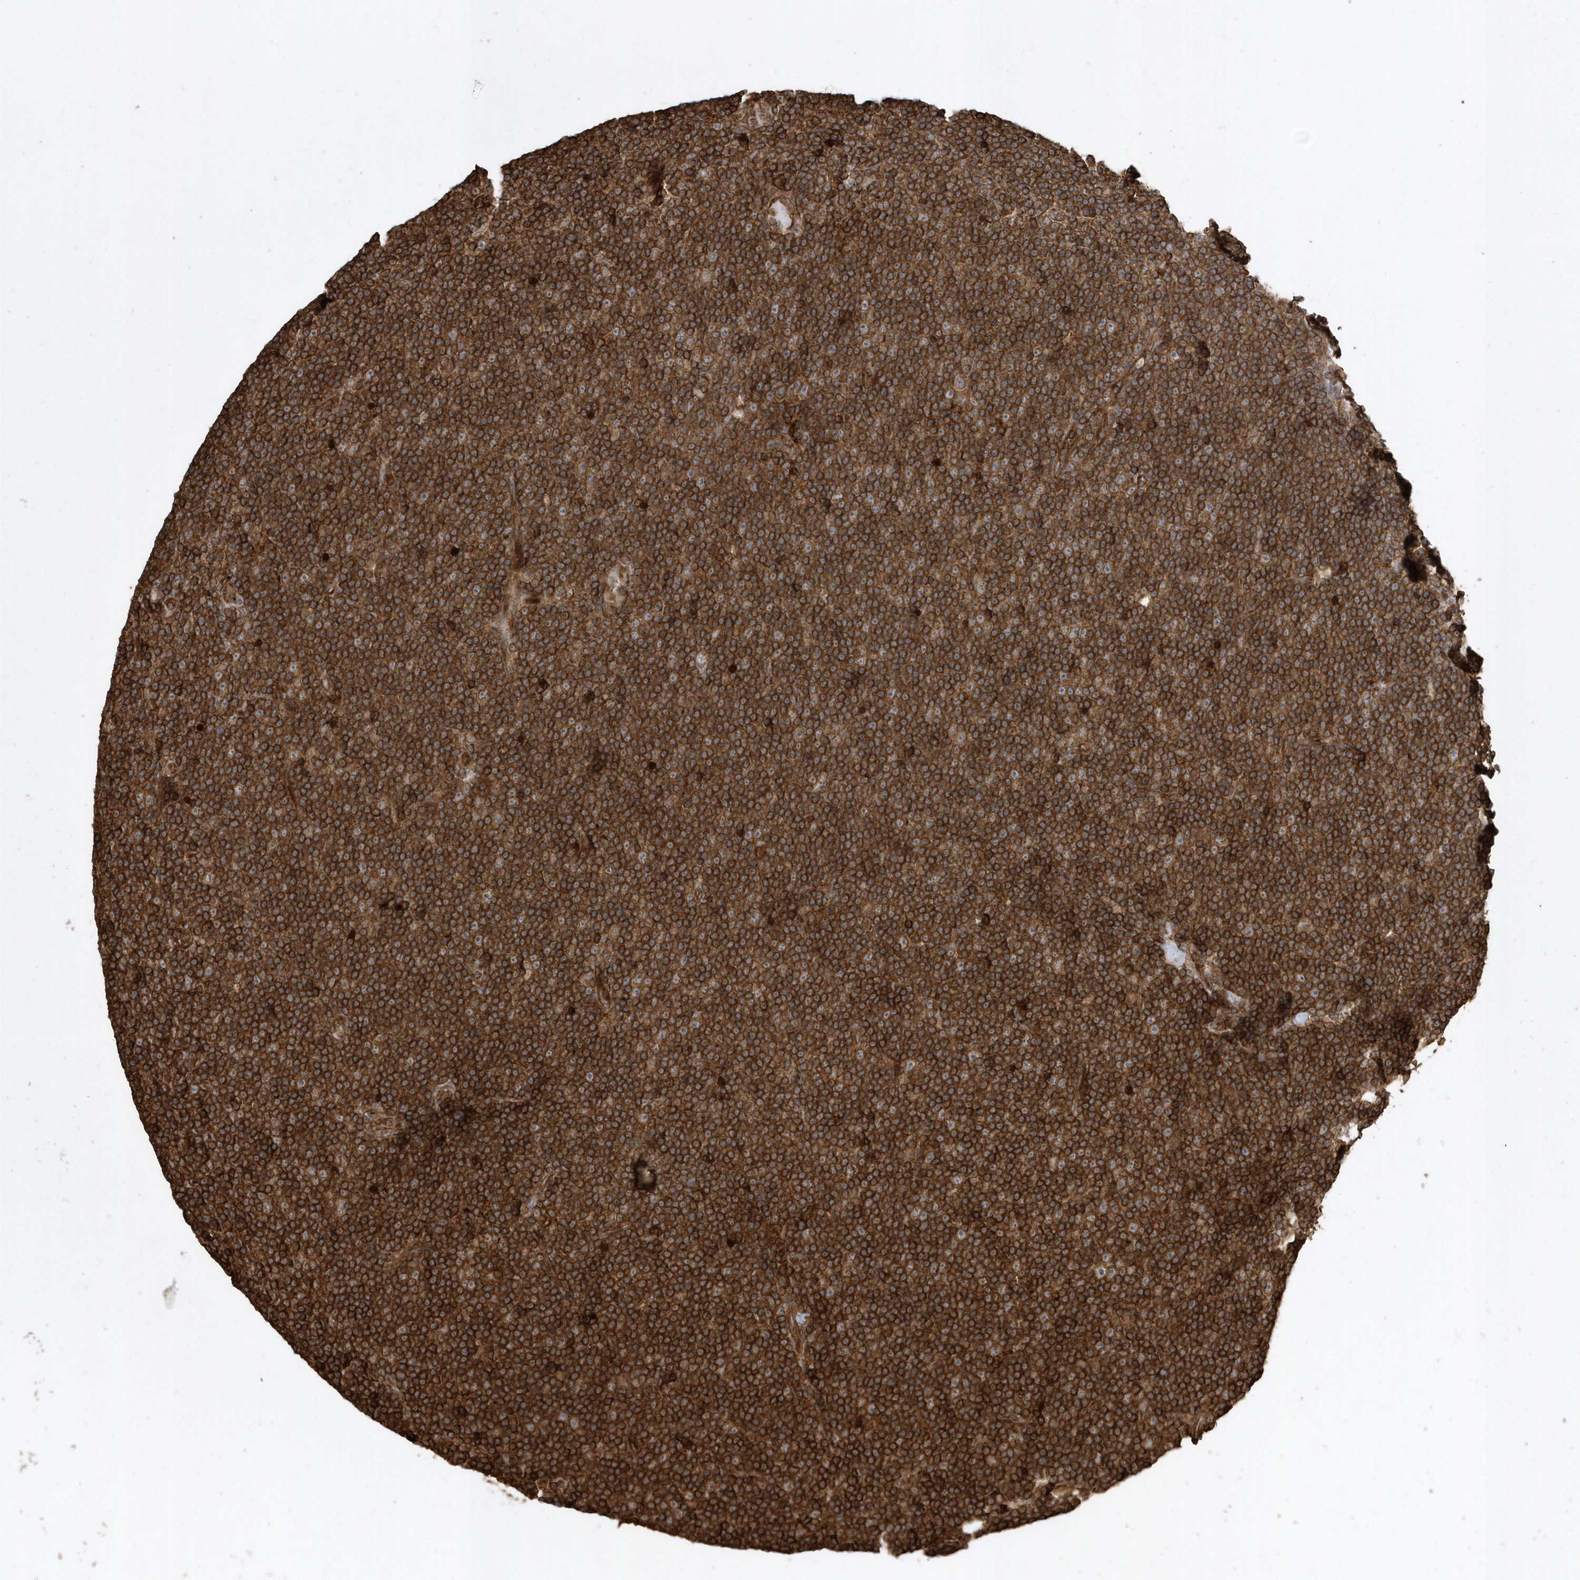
{"staining": {"intensity": "strong", "quantity": "25%-75%", "location": "cytoplasmic/membranous"}, "tissue": "lymphoma", "cell_type": "Tumor cells", "image_type": "cancer", "snomed": [{"axis": "morphology", "description": "Malignant lymphoma, non-Hodgkin's type, Low grade"}, {"axis": "topography", "description": "Lymph node"}], "caption": "Protein expression analysis of low-grade malignant lymphoma, non-Hodgkin's type demonstrates strong cytoplasmic/membranous expression in about 25%-75% of tumor cells.", "gene": "SENP8", "patient": {"sex": "female", "age": 67}}